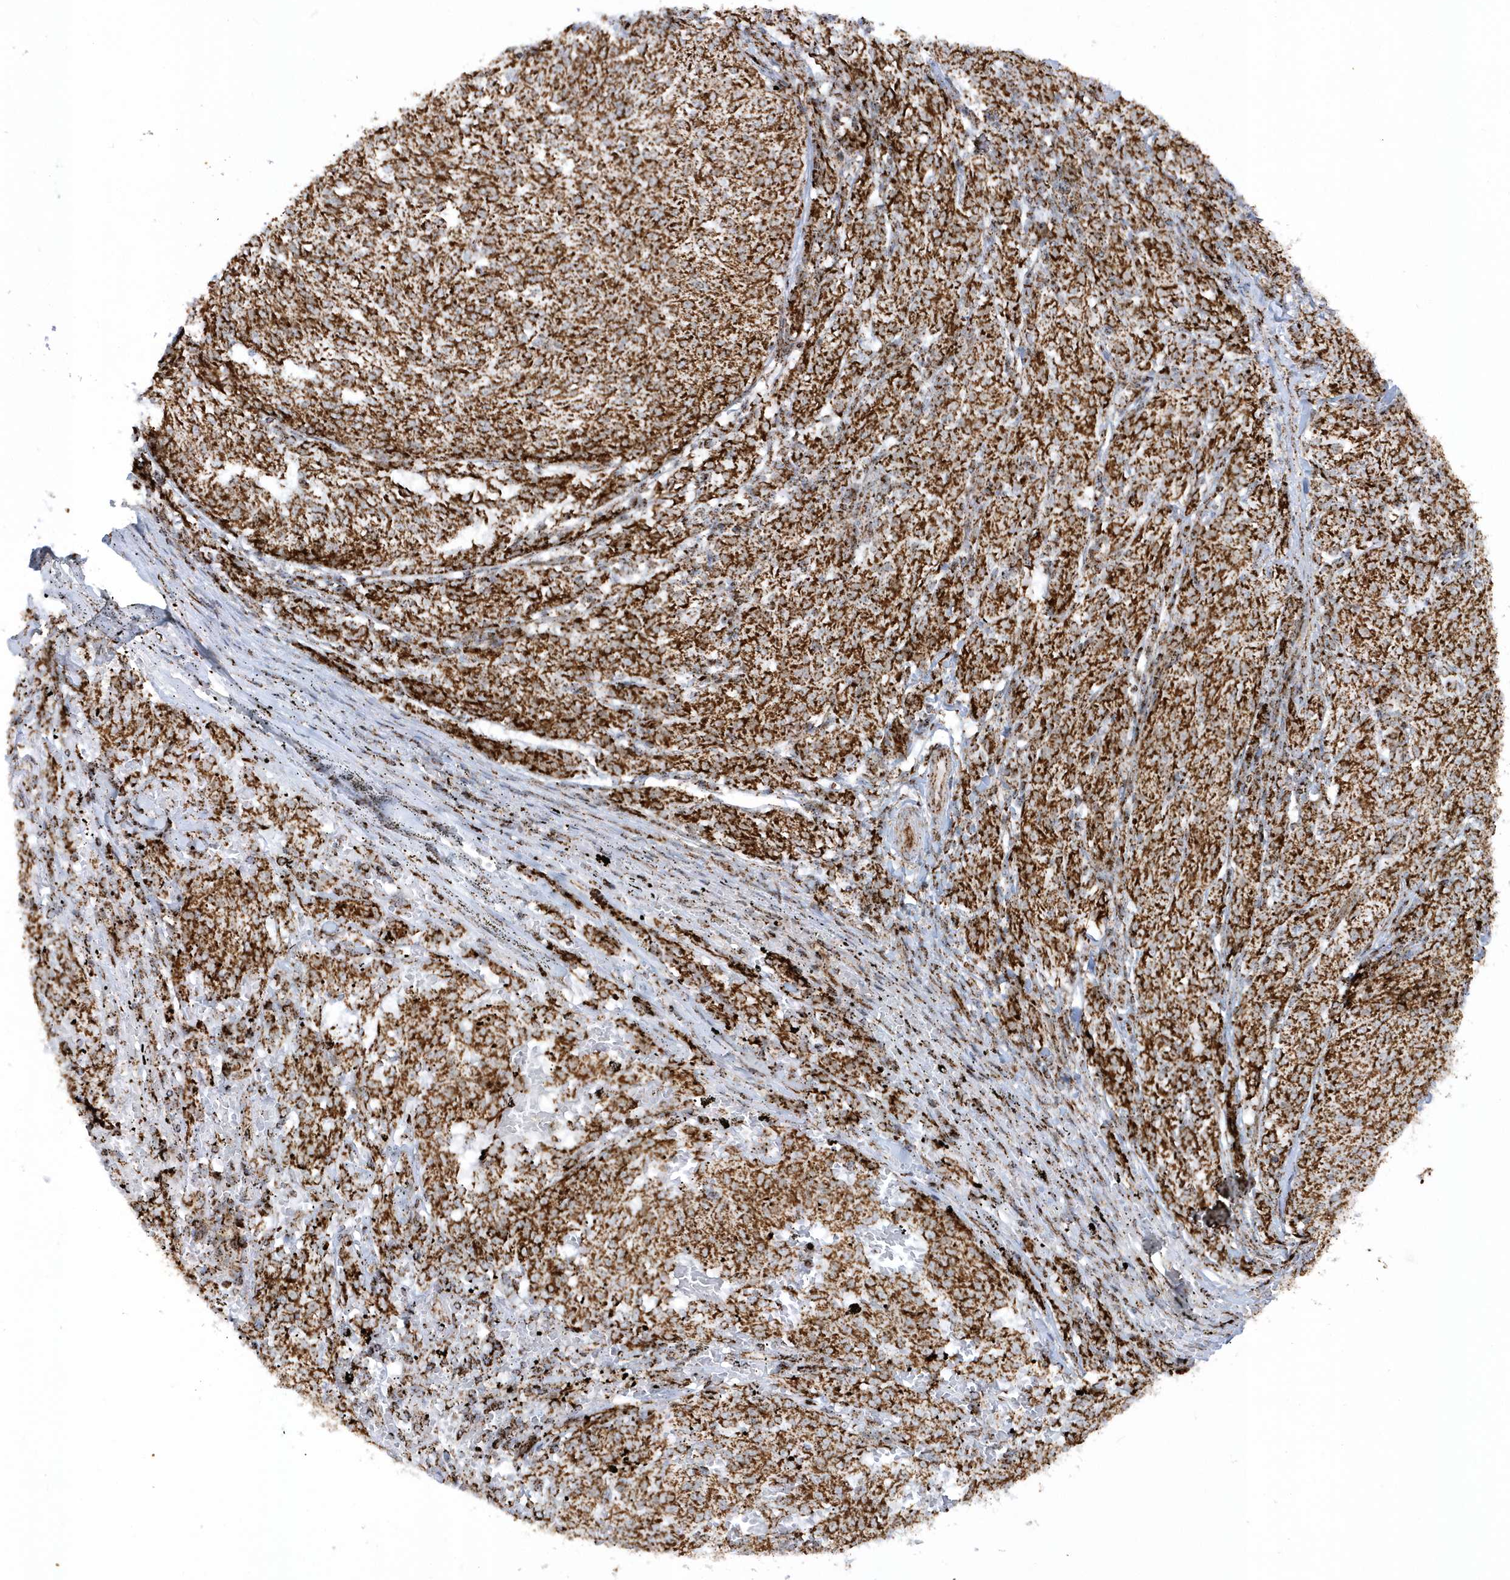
{"staining": {"intensity": "strong", "quantity": ">75%", "location": "cytoplasmic/membranous"}, "tissue": "melanoma", "cell_type": "Tumor cells", "image_type": "cancer", "snomed": [{"axis": "morphology", "description": "Malignant melanoma, NOS"}, {"axis": "topography", "description": "Skin"}], "caption": "Protein expression analysis of melanoma reveals strong cytoplasmic/membranous positivity in about >75% of tumor cells. The staining was performed using DAB to visualize the protein expression in brown, while the nuclei were stained in blue with hematoxylin (Magnification: 20x).", "gene": "CRY2", "patient": {"sex": "female", "age": 72}}